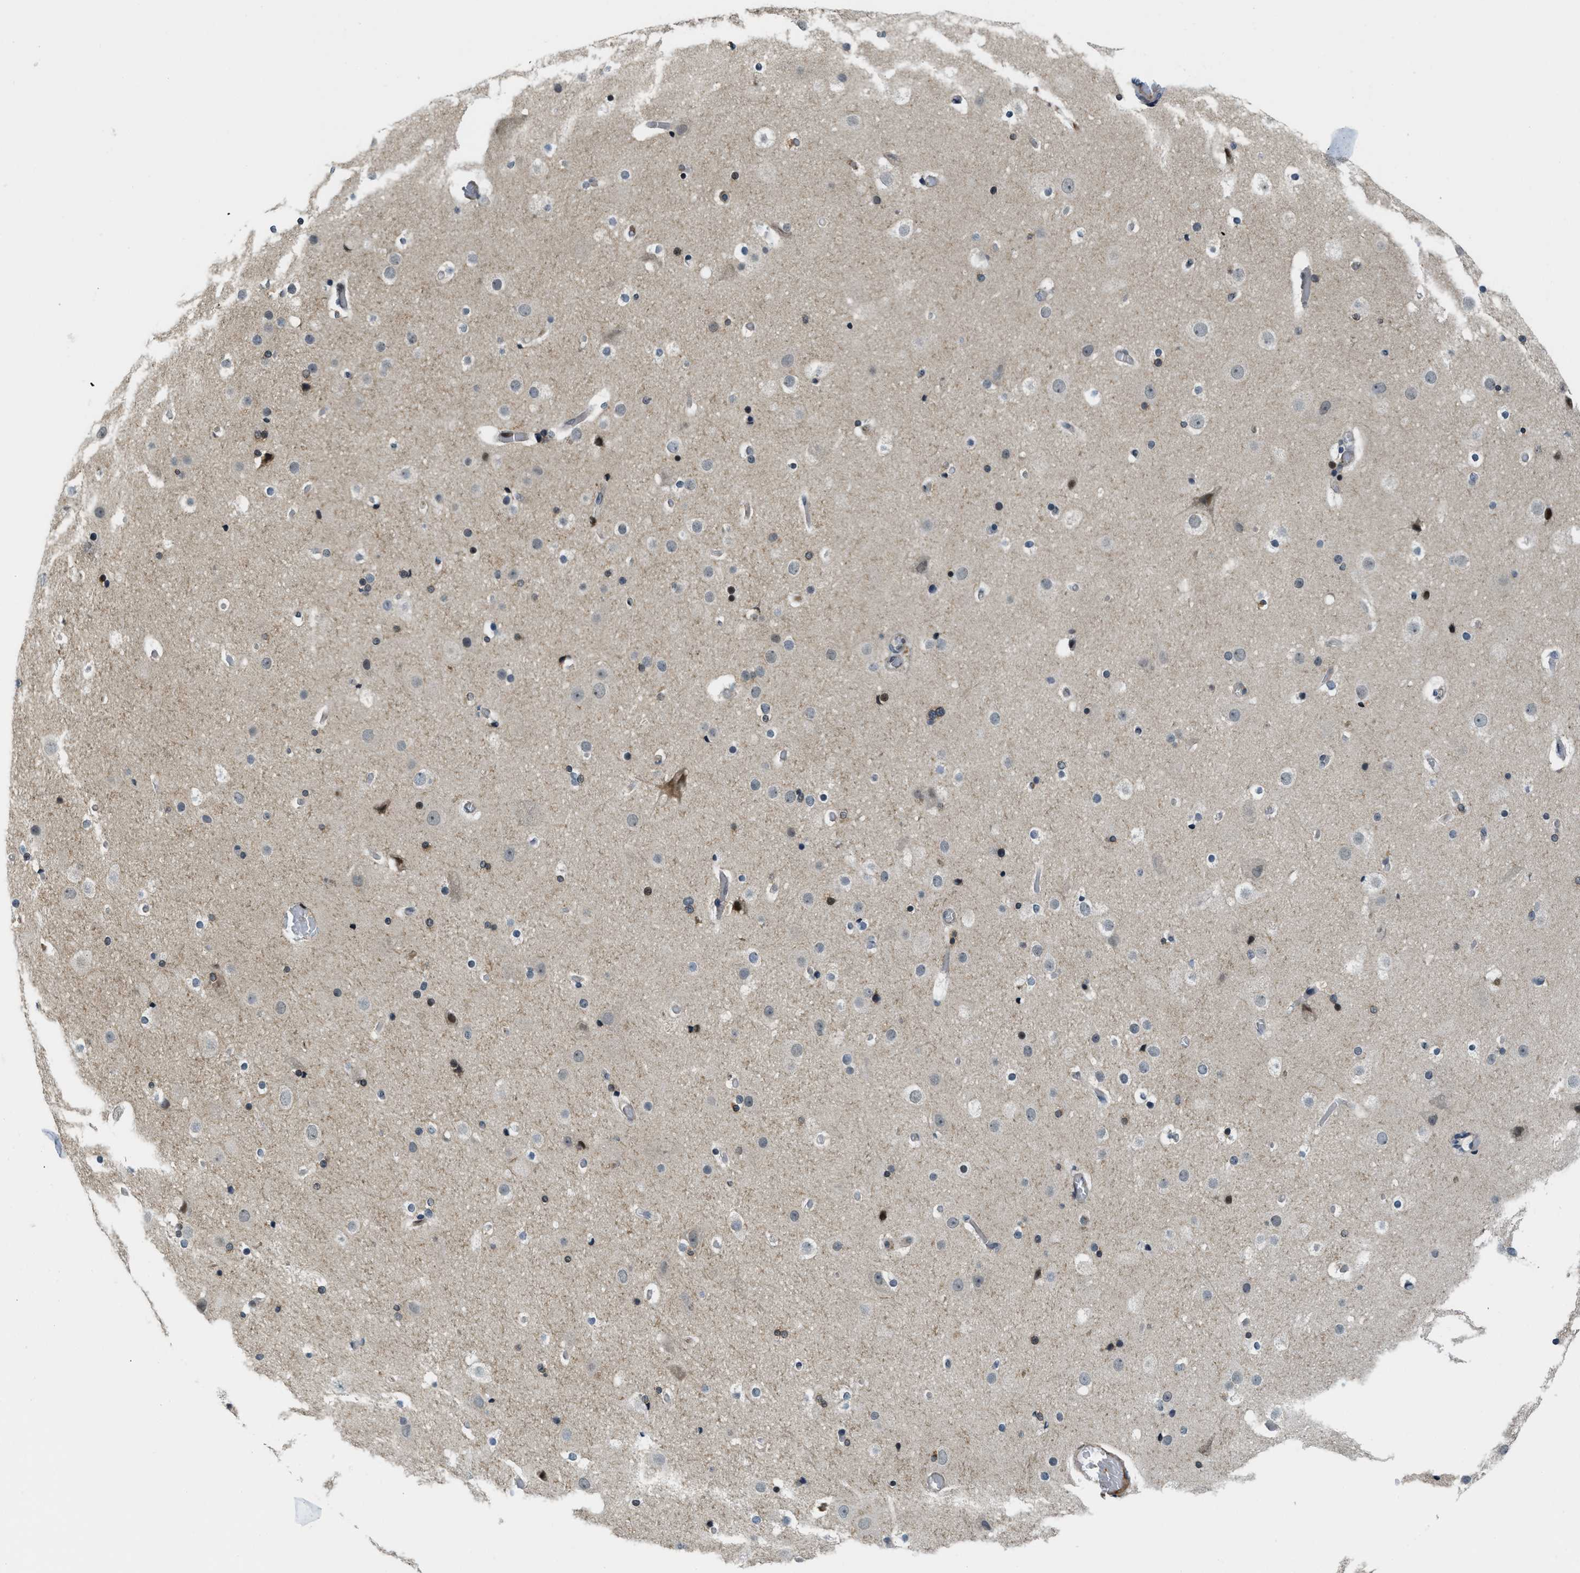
{"staining": {"intensity": "negative", "quantity": "none", "location": "none"}, "tissue": "cerebral cortex", "cell_type": "Endothelial cells", "image_type": "normal", "snomed": [{"axis": "morphology", "description": "Normal tissue, NOS"}, {"axis": "topography", "description": "Cerebral cortex"}], "caption": "Unremarkable cerebral cortex was stained to show a protein in brown. There is no significant staining in endothelial cells. (Stains: DAB (3,3'-diaminobenzidine) immunohistochemistry with hematoxylin counter stain, Microscopy: brightfield microscopy at high magnification).", "gene": "KMT2A", "patient": {"sex": "male", "age": 57}}